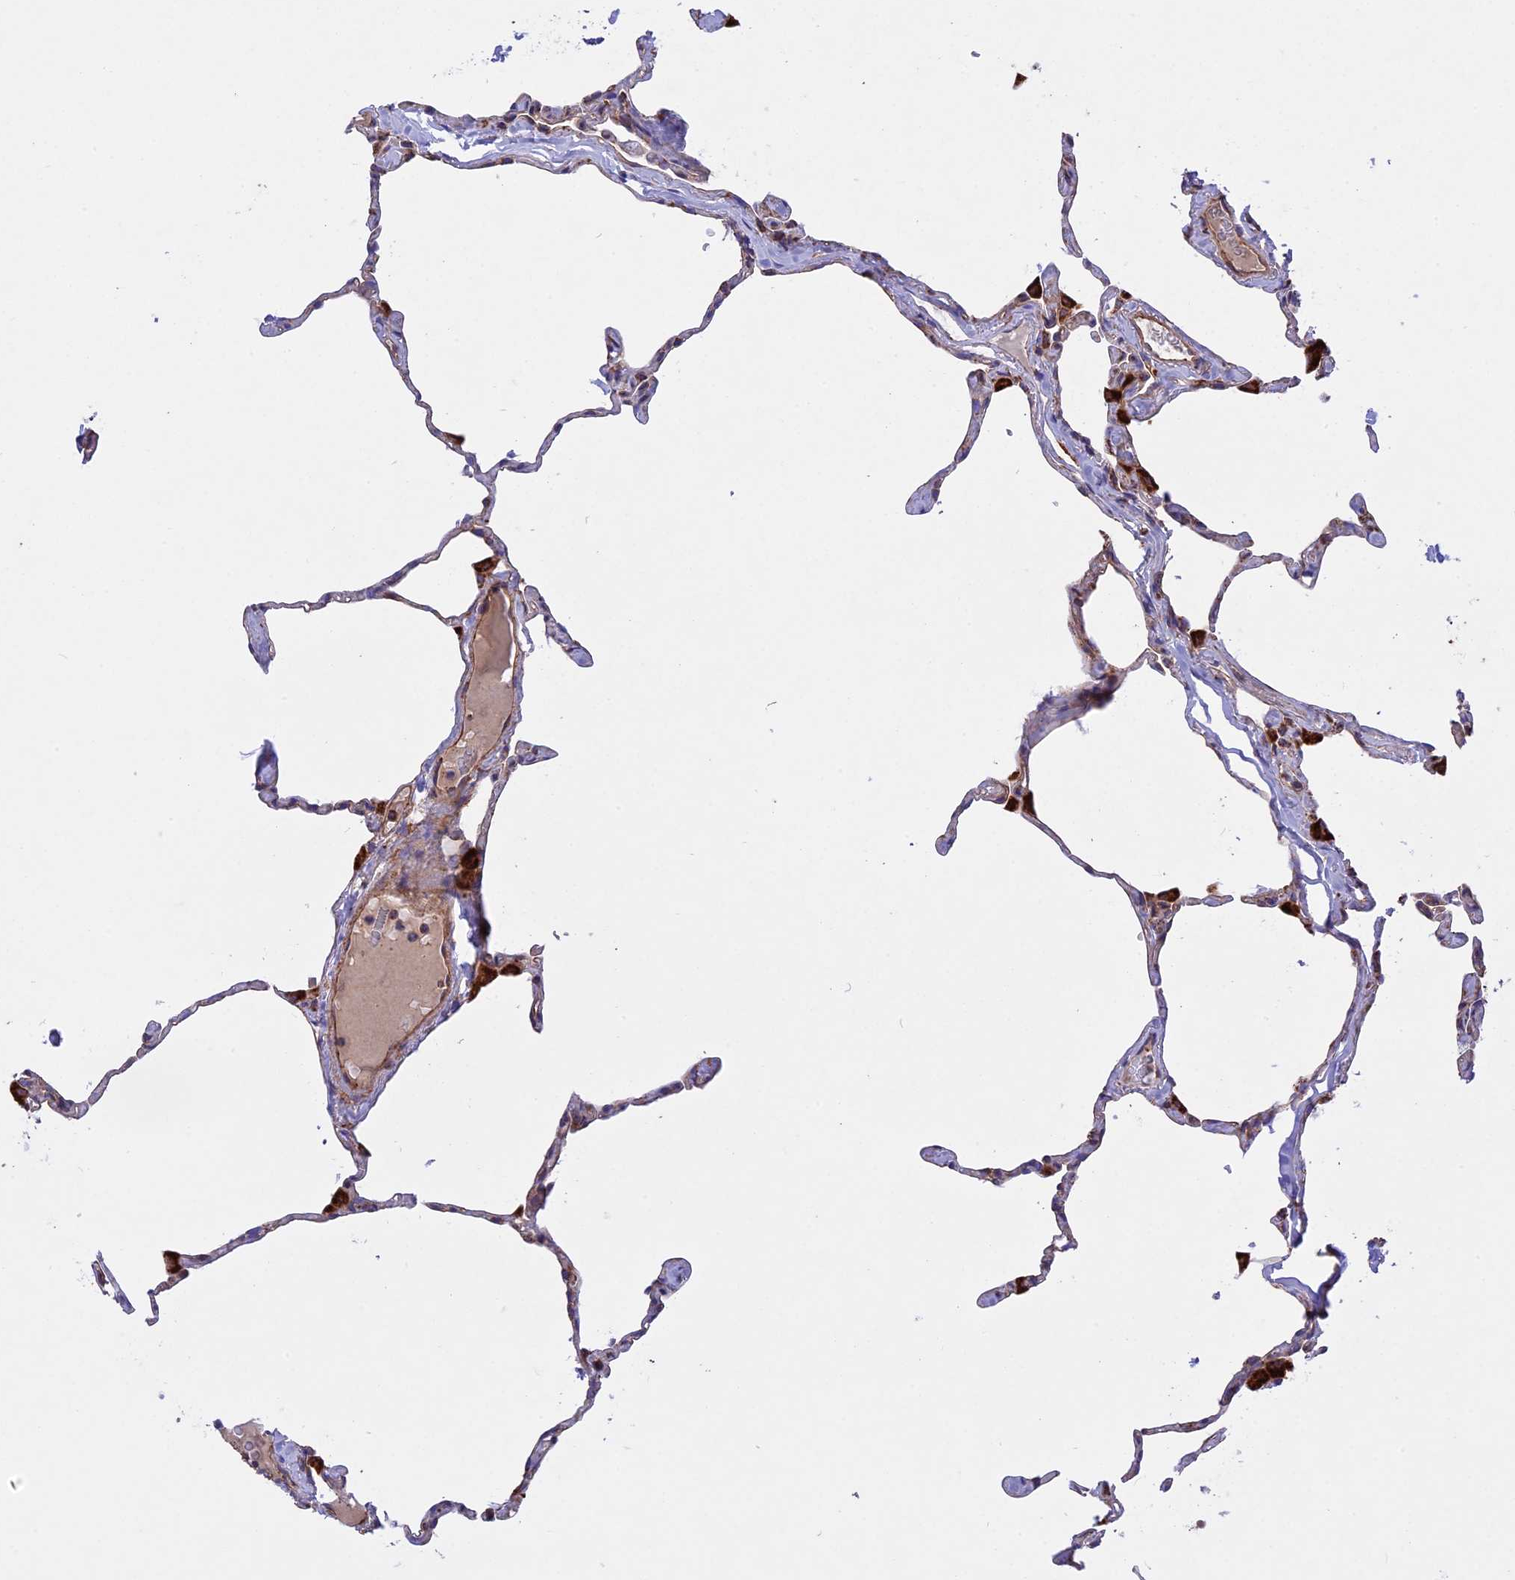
{"staining": {"intensity": "strong", "quantity": "25%-75%", "location": "cytoplasmic/membranous"}, "tissue": "lung", "cell_type": "Alveolar cells", "image_type": "normal", "snomed": [{"axis": "morphology", "description": "Normal tissue, NOS"}, {"axis": "topography", "description": "Lung"}], "caption": "Protein analysis of benign lung displays strong cytoplasmic/membranous positivity in about 25%-75% of alveolar cells. (DAB (3,3'-diaminobenzidine) IHC with brightfield microscopy, high magnification).", "gene": "UQCRB", "patient": {"sex": "male", "age": 65}}